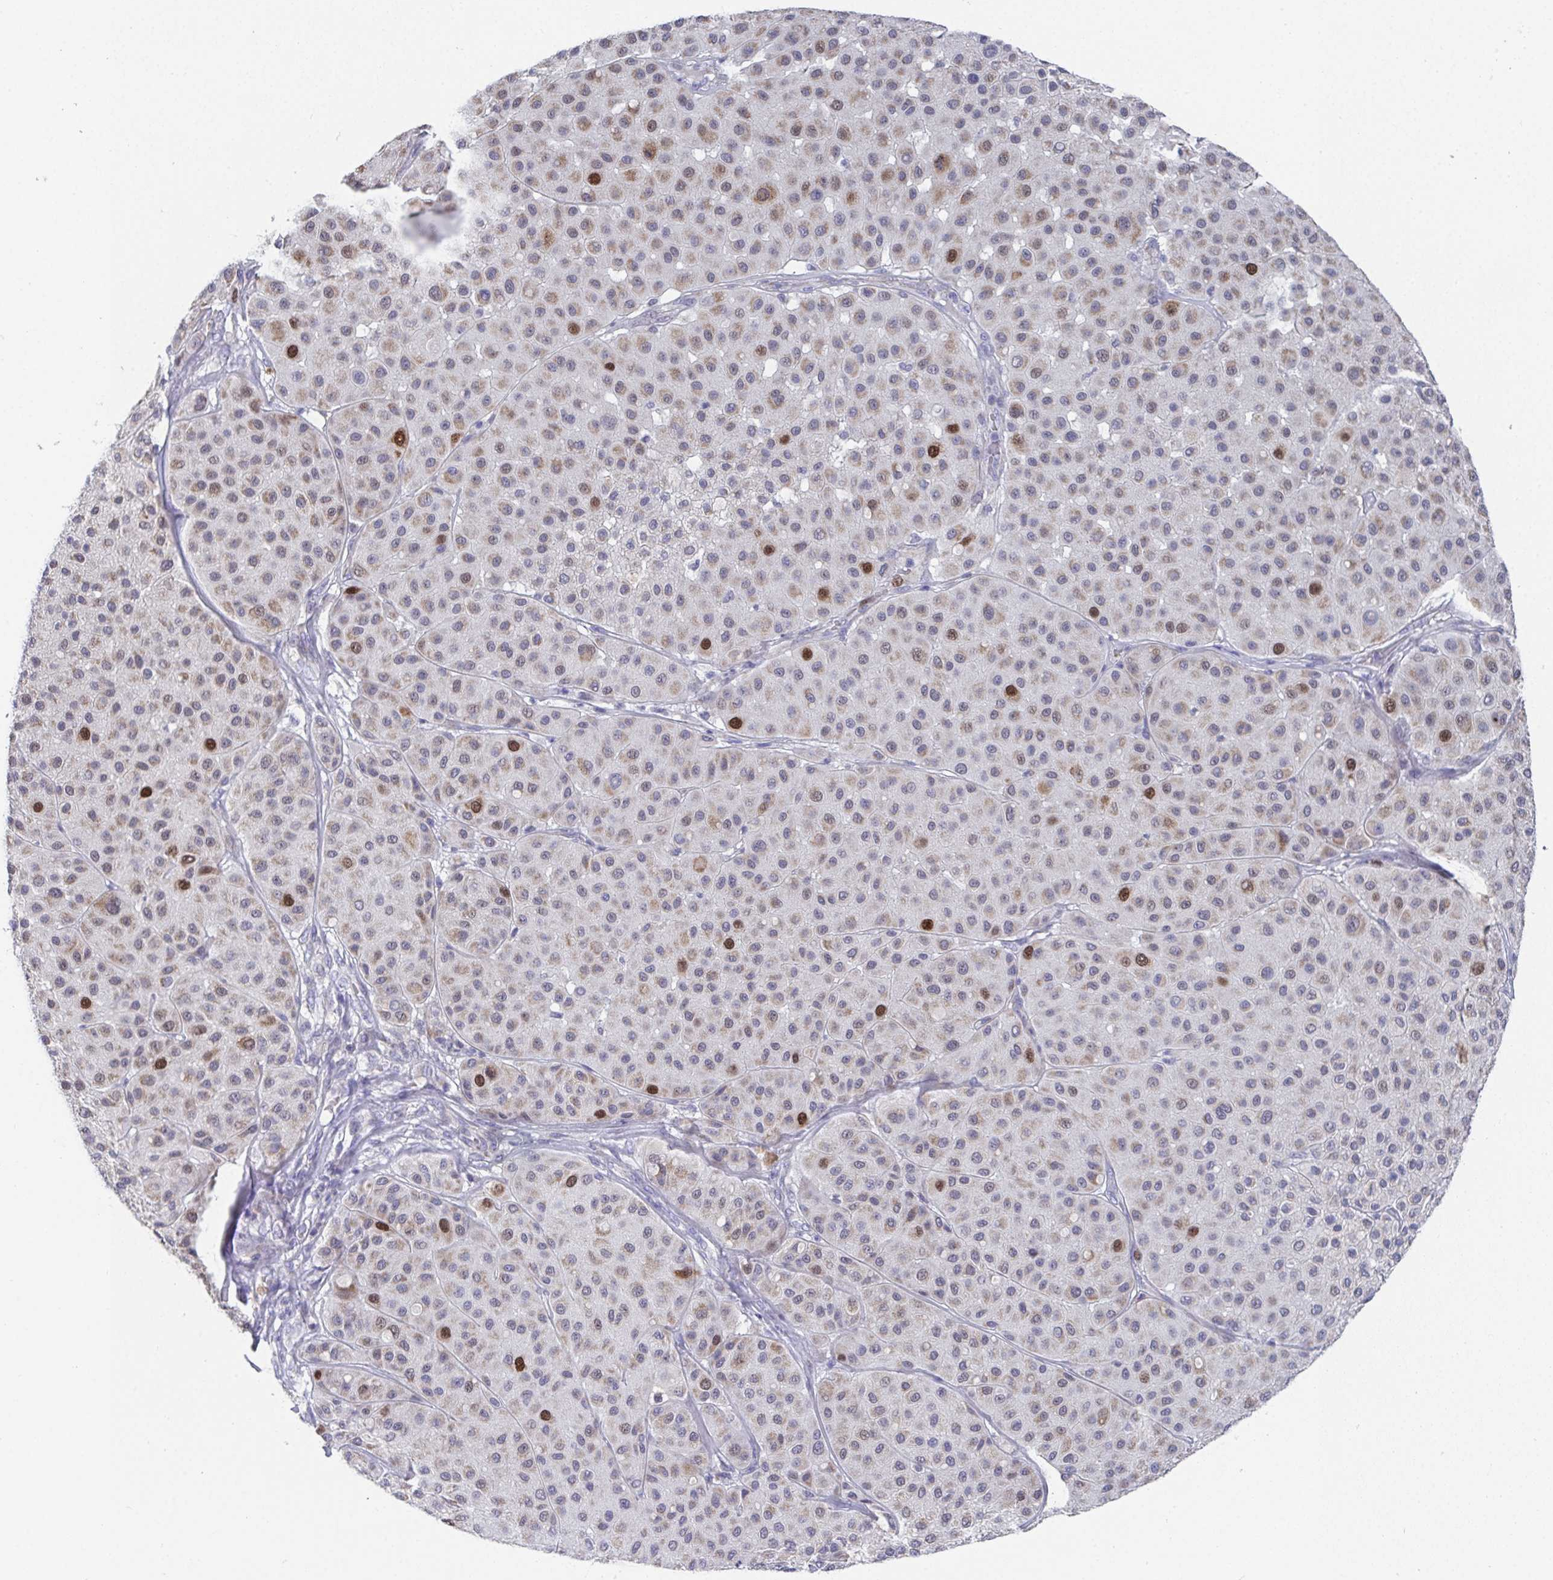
{"staining": {"intensity": "strong", "quantity": "<25%", "location": "nuclear"}, "tissue": "melanoma", "cell_type": "Tumor cells", "image_type": "cancer", "snomed": [{"axis": "morphology", "description": "Malignant melanoma, Metastatic site"}, {"axis": "topography", "description": "Smooth muscle"}], "caption": "Immunohistochemistry (IHC) of melanoma demonstrates medium levels of strong nuclear expression in about <25% of tumor cells. (DAB = brown stain, brightfield microscopy at high magnification).", "gene": "ATP5F1C", "patient": {"sex": "male", "age": 41}}